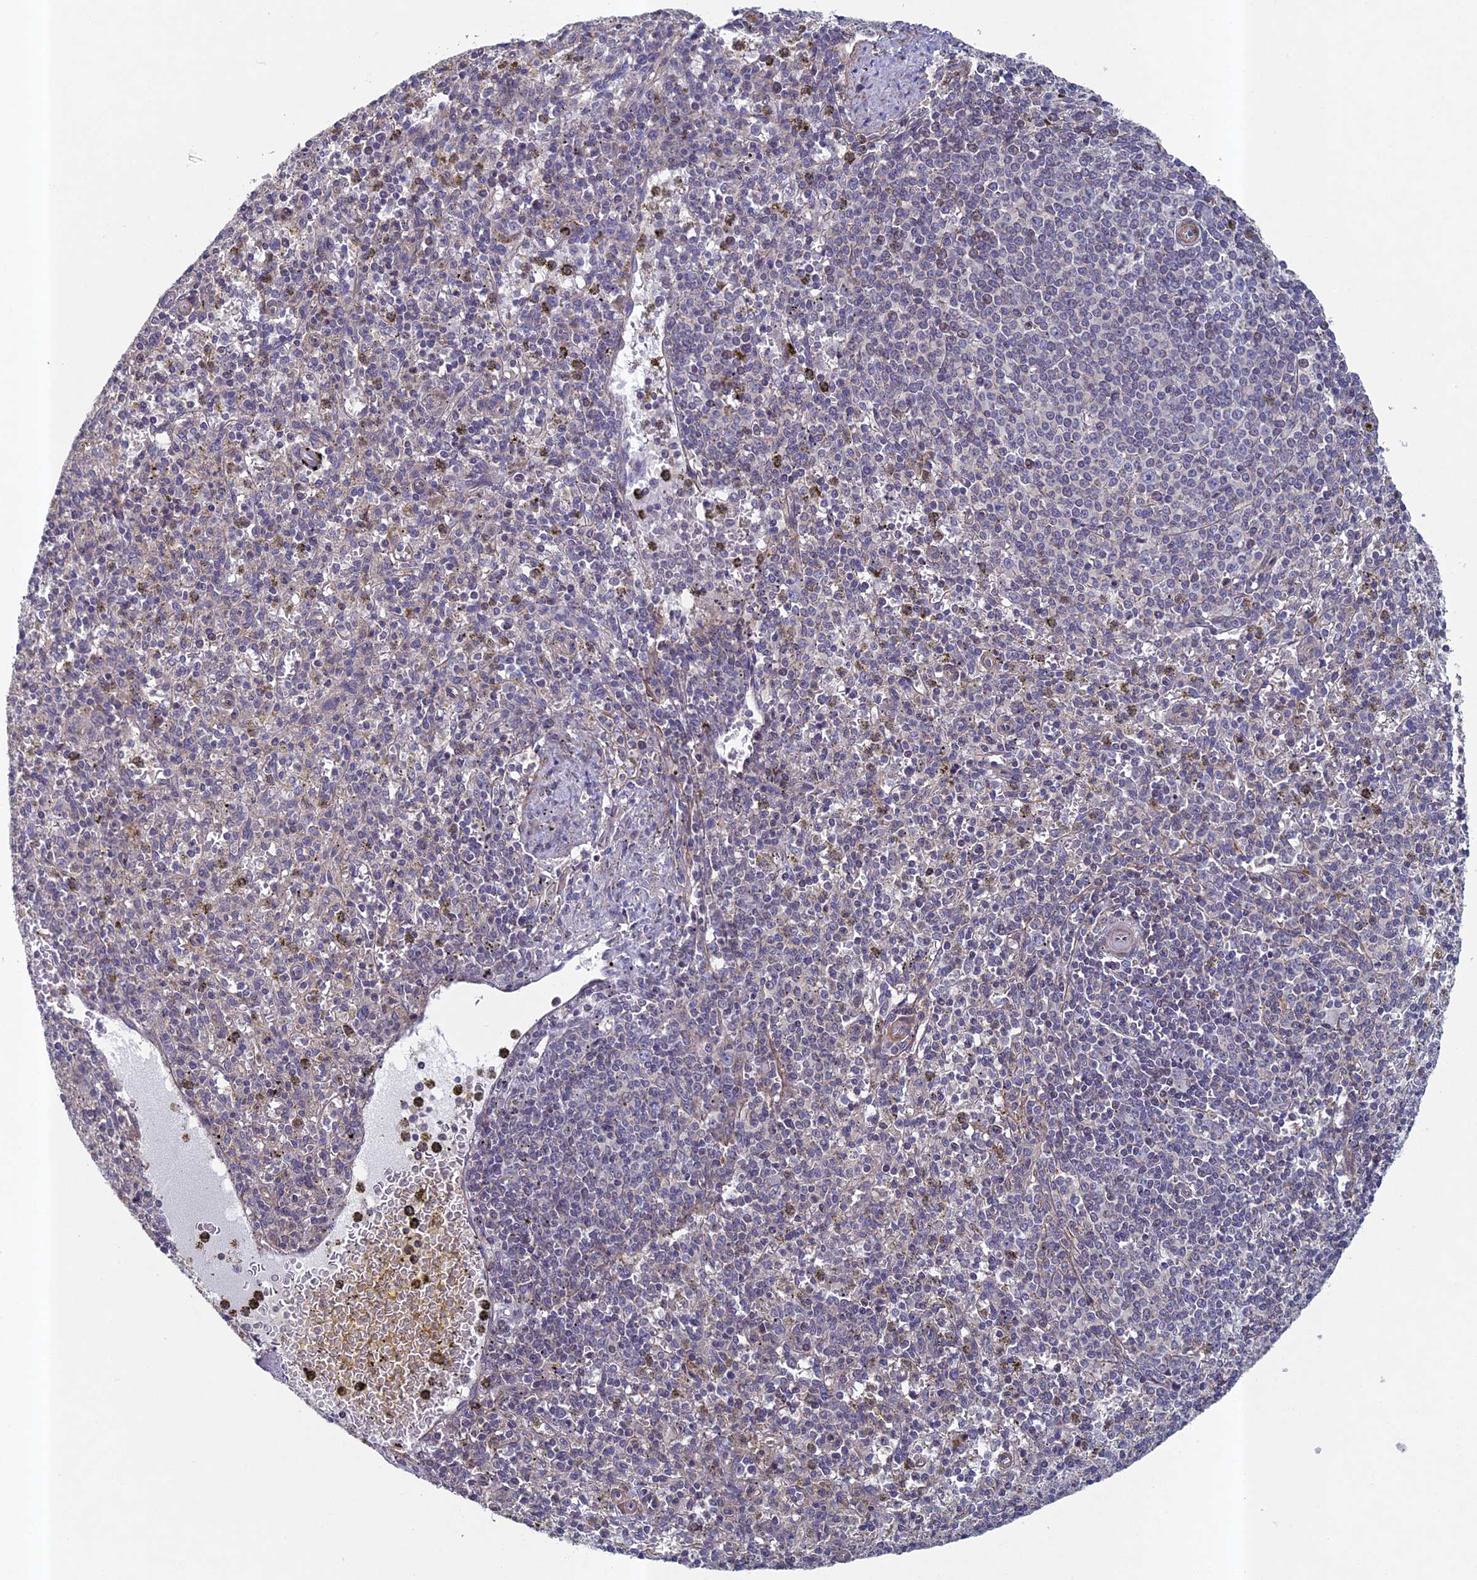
{"staining": {"intensity": "negative", "quantity": "none", "location": "none"}, "tissue": "spleen", "cell_type": "Cells in red pulp", "image_type": "normal", "snomed": [{"axis": "morphology", "description": "Normal tissue, NOS"}, {"axis": "topography", "description": "Spleen"}], "caption": "Micrograph shows no protein expression in cells in red pulp of benign spleen. (IHC, brightfield microscopy, high magnification).", "gene": "DIXDC1", "patient": {"sex": "male", "age": 72}}